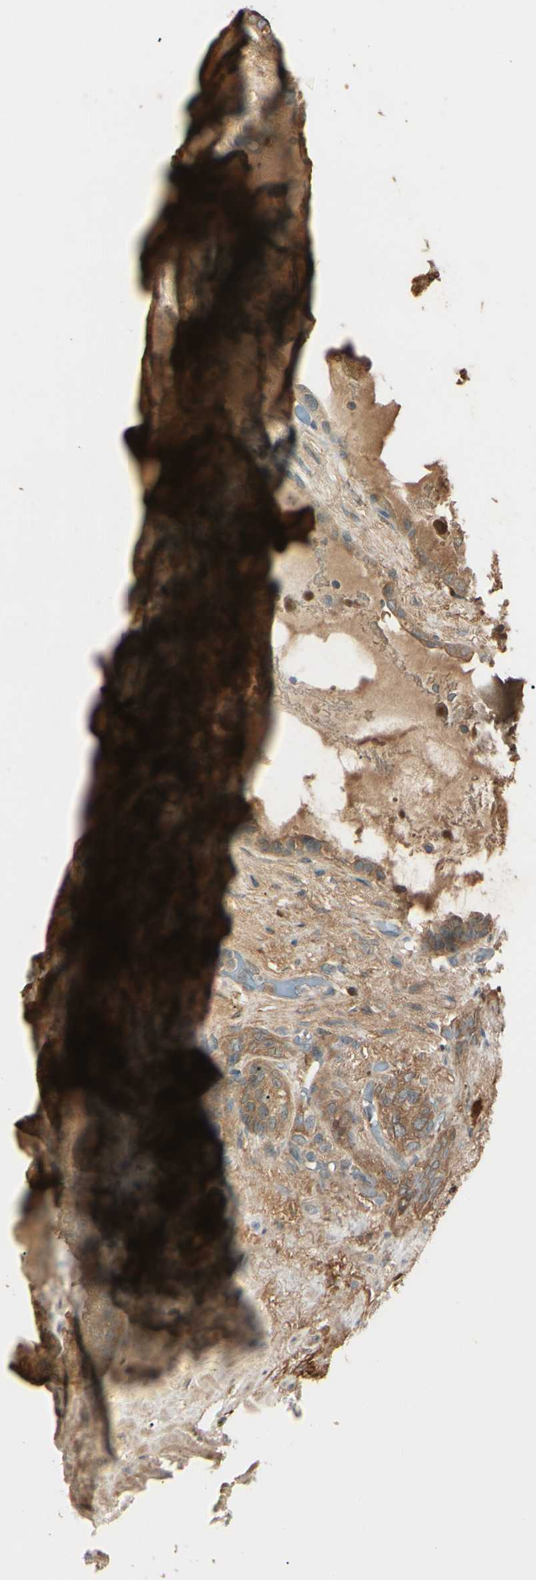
{"staining": {"intensity": "moderate", "quantity": ">75%", "location": "cytoplasmic/membranous"}, "tissue": "seminal vesicle", "cell_type": "Glandular cells", "image_type": "normal", "snomed": [{"axis": "morphology", "description": "Normal tissue, NOS"}, {"axis": "topography", "description": "Seminal veicle"}], "caption": "About >75% of glandular cells in normal seminal vesicle show moderate cytoplasmic/membranous protein staining as visualized by brown immunohistochemical staining.", "gene": "F2R", "patient": {"sex": "male", "age": 61}}